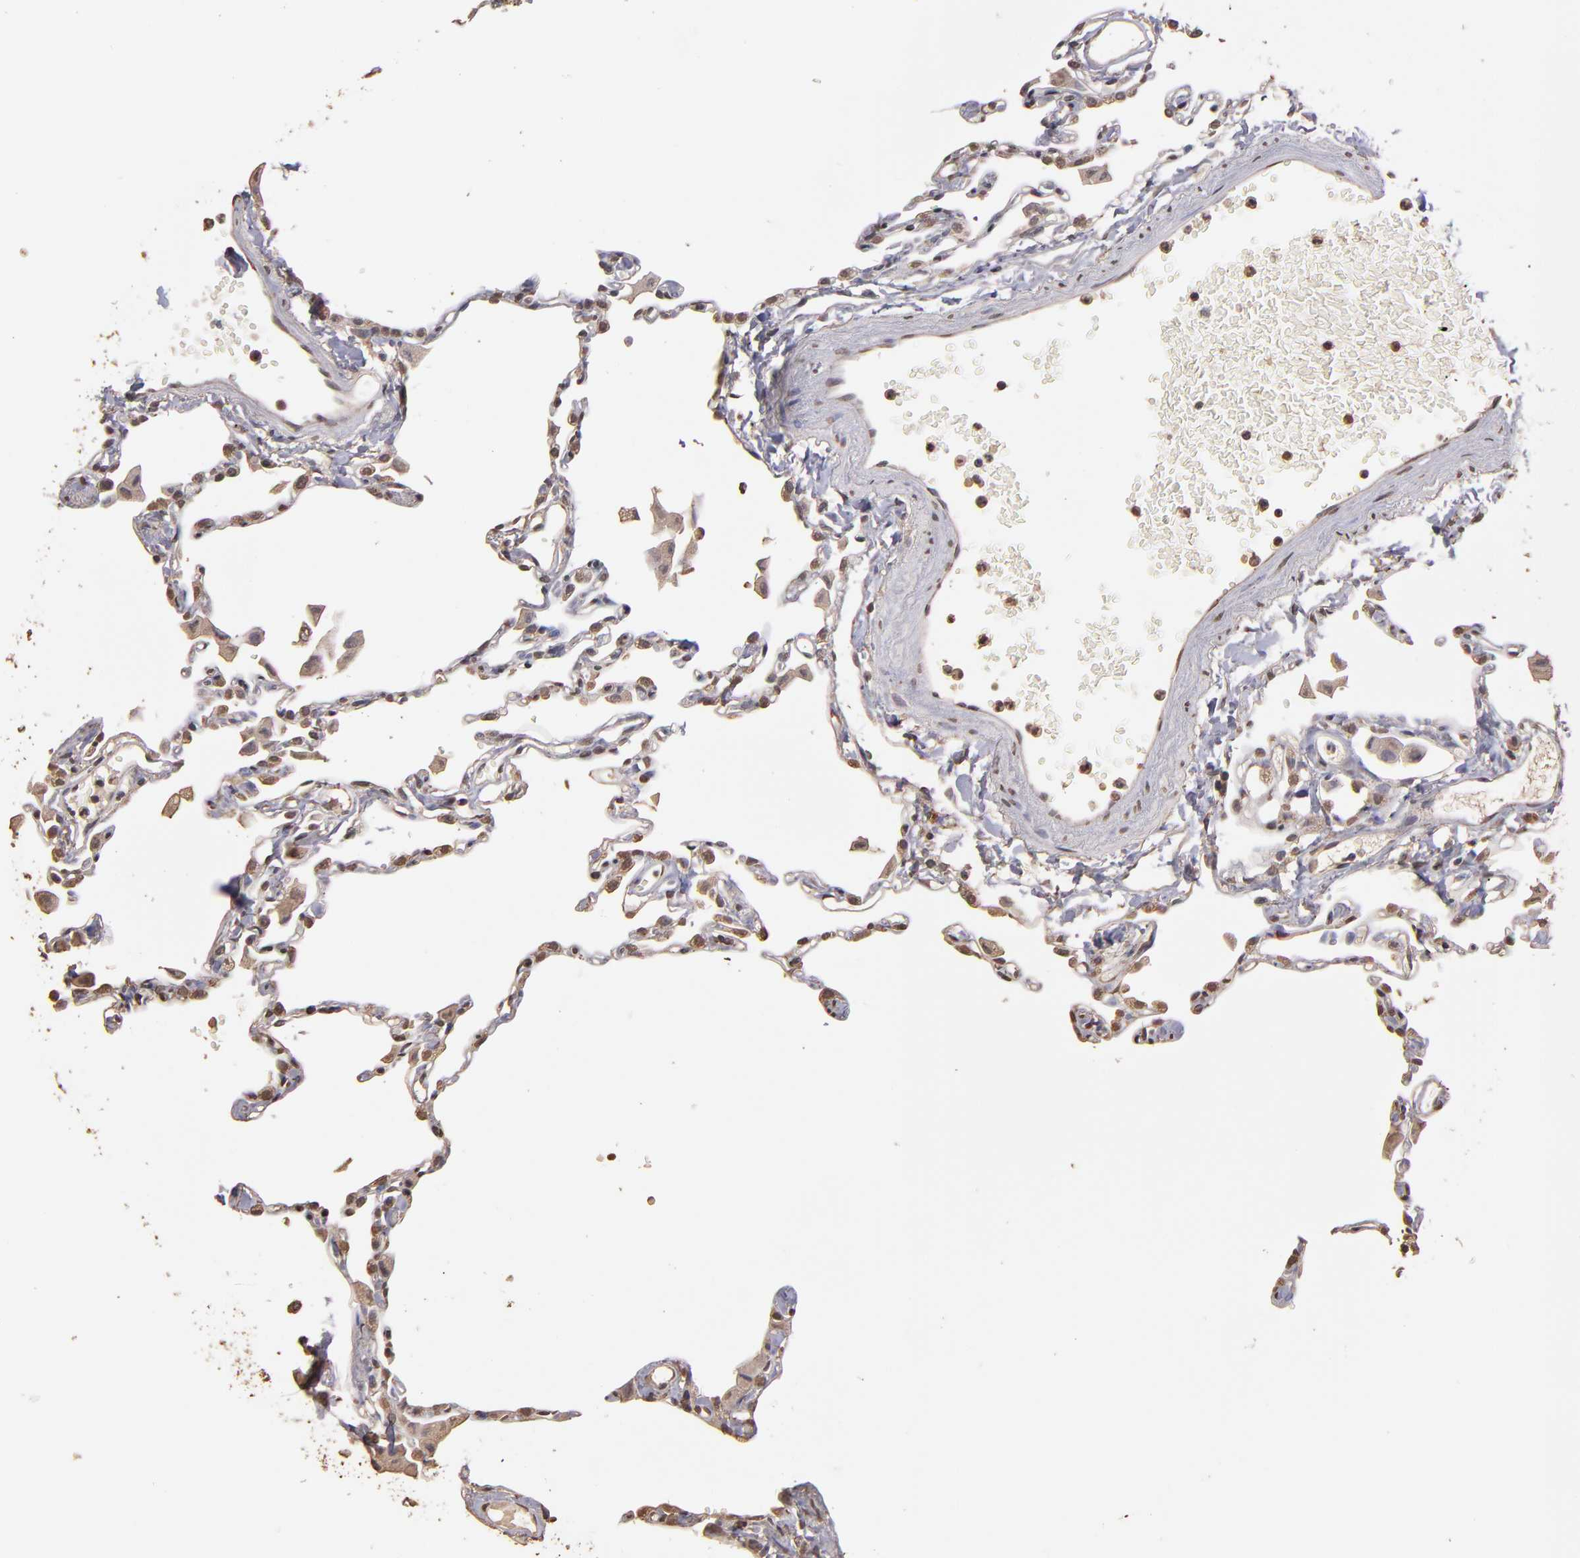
{"staining": {"intensity": "moderate", "quantity": "25%-75%", "location": "cytoplasmic/membranous"}, "tissue": "lung", "cell_type": "Alveolar cells", "image_type": "normal", "snomed": [{"axis": "morphology", "description": "Normal tissue, NOS"}, {"axis": "topography", "description": "Lung"}], "caption": "Lung stained with a brown dye displays moderate cytoplasmic/membranous positive expression in approximately 25%-75% of alveolar cells.", "gene": "OPHN1", "patient": {"sex": "female", "age": 49}}